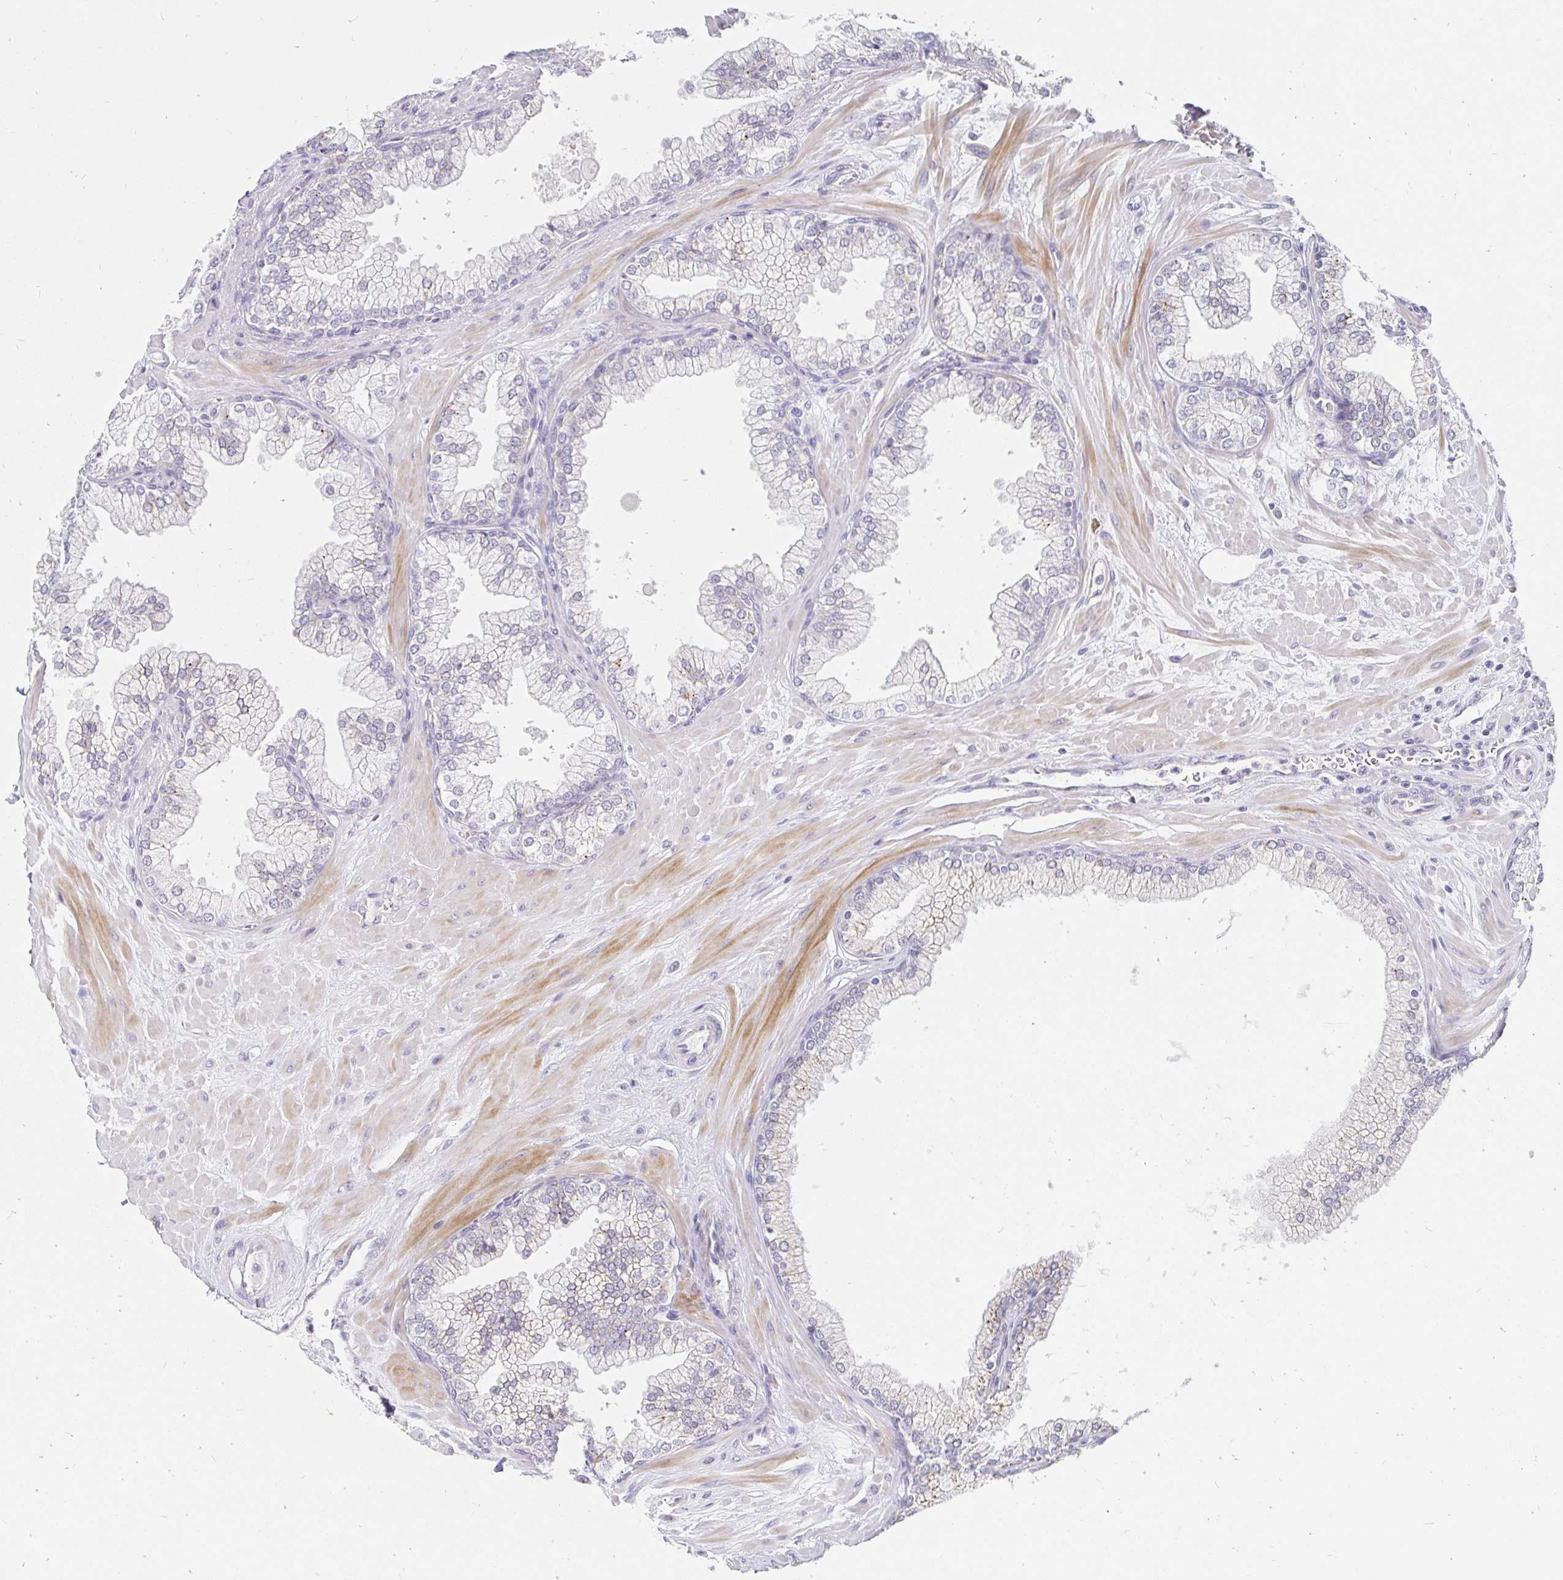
{"staining": {"intensity": "weak", "quantity": "25%-75%", "location": "cytoplasmic/membranous"}, "tissue": "prostate", "cell_type": "Glandular cells", "image_type": "normal", "snomed": [{"axis": "morphology", "description": "Normal tissue, NOS"}, {"axis": "topography", "description": "Prostate"}, {"axis": "topography", "description": "Peripheral nerve tissue"}], "caption": "Immunohistochemical staining of normal human prostate reveals weak cytoplasmic/membranous protein staining in approximately 25%-75% of glandular cells. The protein is shown in brown color, while the nuclei are stained blue.", "gene": "PDX1", "patient": {"sex": "male", "age": 61}}